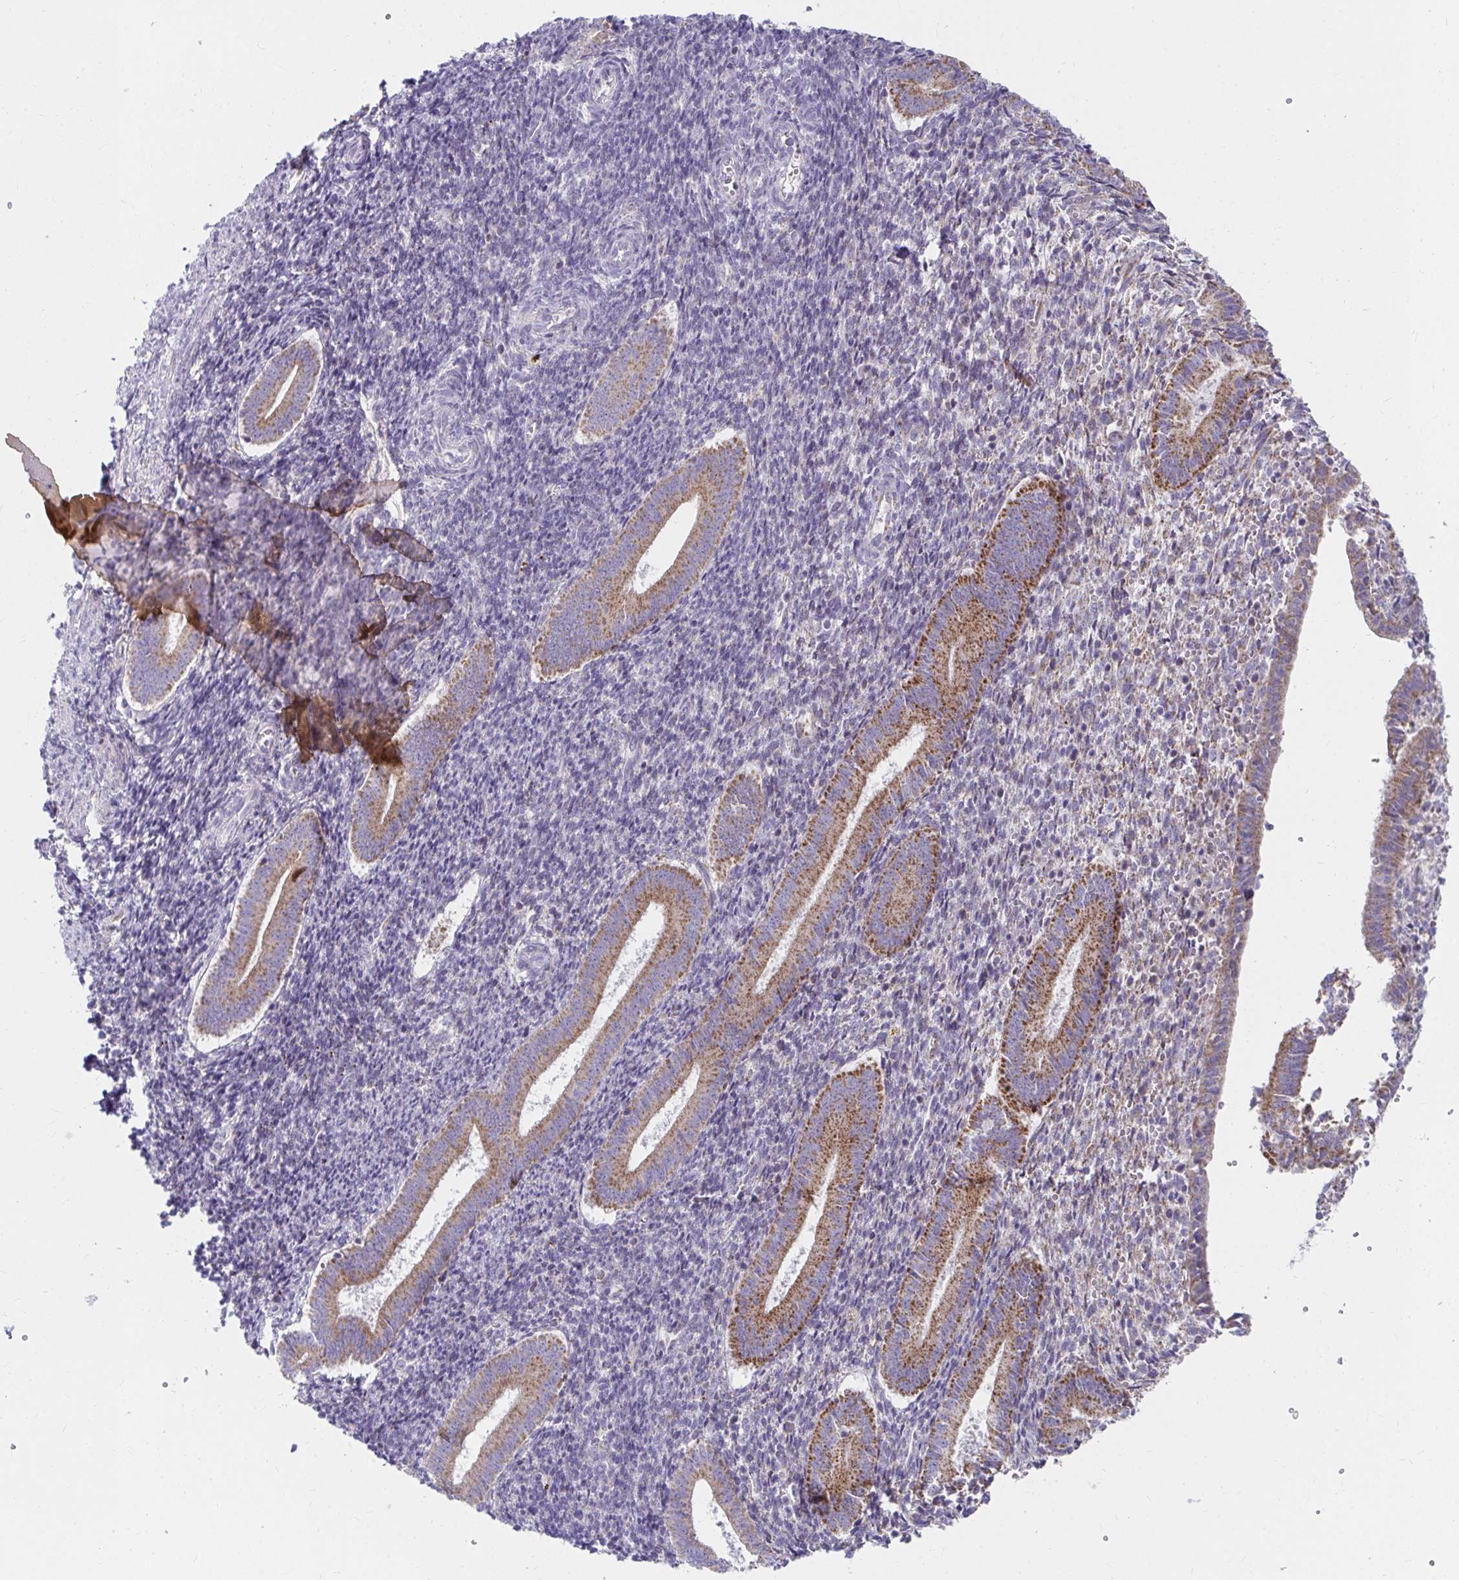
{"staining": {"intensity": "moderate", "quantity": "25%-75%", "location": "cytoplasmic/membranous"}, "tissue": "endometrium", "cell_type": "Cells in endometrial stroma", "image_type": "normal", "snomed": [{"axis": "morphology", "description": "Normal tissue, NOS"}, {"axis": "topography", "description": "Endometrium"}], "caption": "Immunohistochemical staining of benign human endometrium displays 25%-75% levels of moderate cytoplasmic/membranous protein positivity in approximately 25%-75% of cells in endometrial stroma. The protein is stained brown, and the nuclei are stained in blue (DAB (3,3'-diaminobenzidine) IHC with brightfield microscopy, high magnification).", "gene": "EXOC5", "patient": {"sex": "female", "age": 25}}